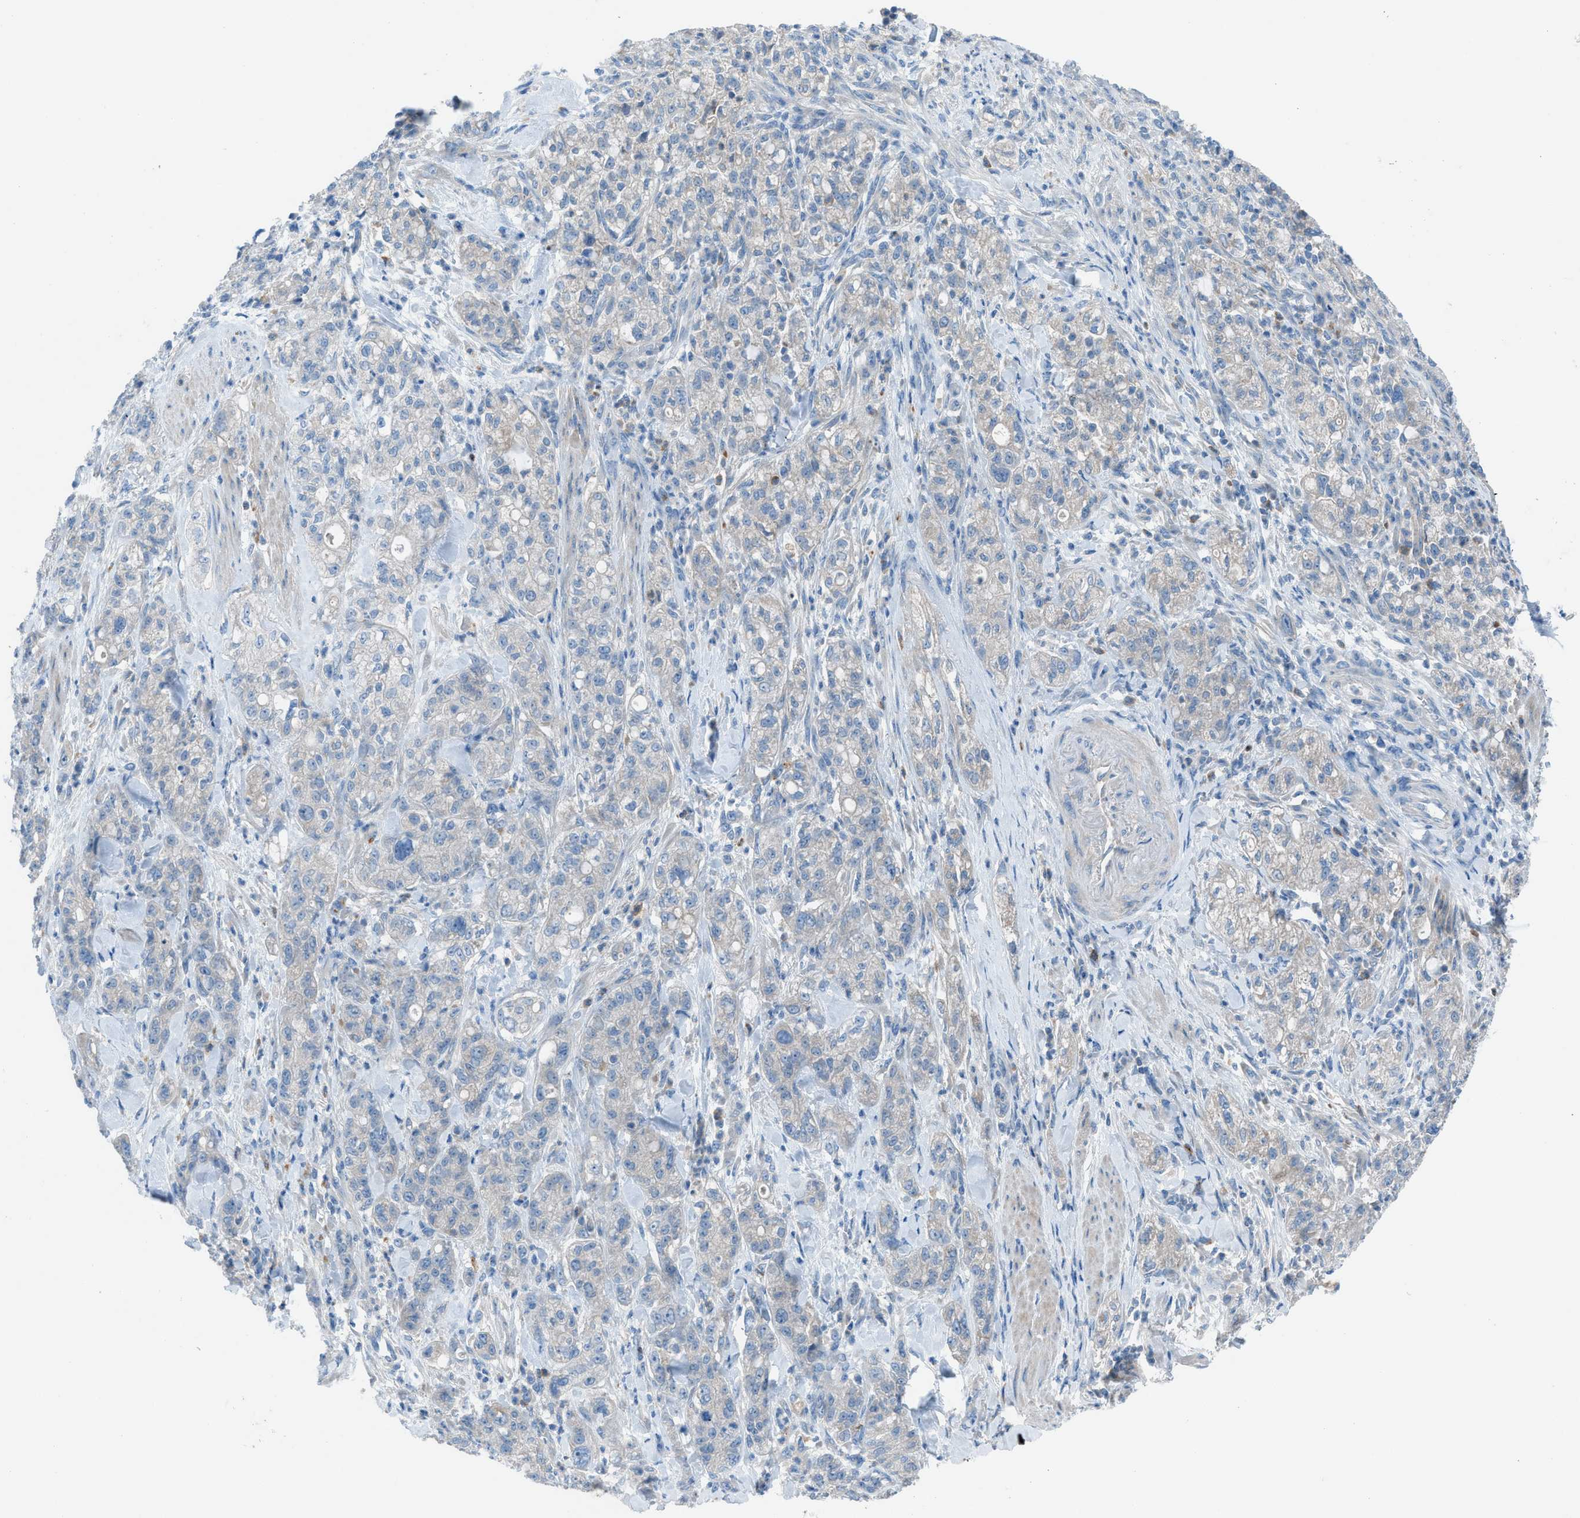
{"staining": {"intensity": "weak", "quantity": "25%-75%", "location": "cytoplasmic/membranous"}, "tissue": "pancreatic cancer", "cell_type": "Tumor cells", "image_type": "cancer", "snomed": [{"axis": "morphology", "description": "Adenocarcinoma, NOS"}, {"axis": "topography", "description": "Pancreas"}], "caption": "A brown stain highlights weak cytoplasmic/membranous staining of a protein in pancreatic adenocarcinoma tumor cells.", "gene": "C5AR2", "patient": {"sex": "female", "age": 78}}